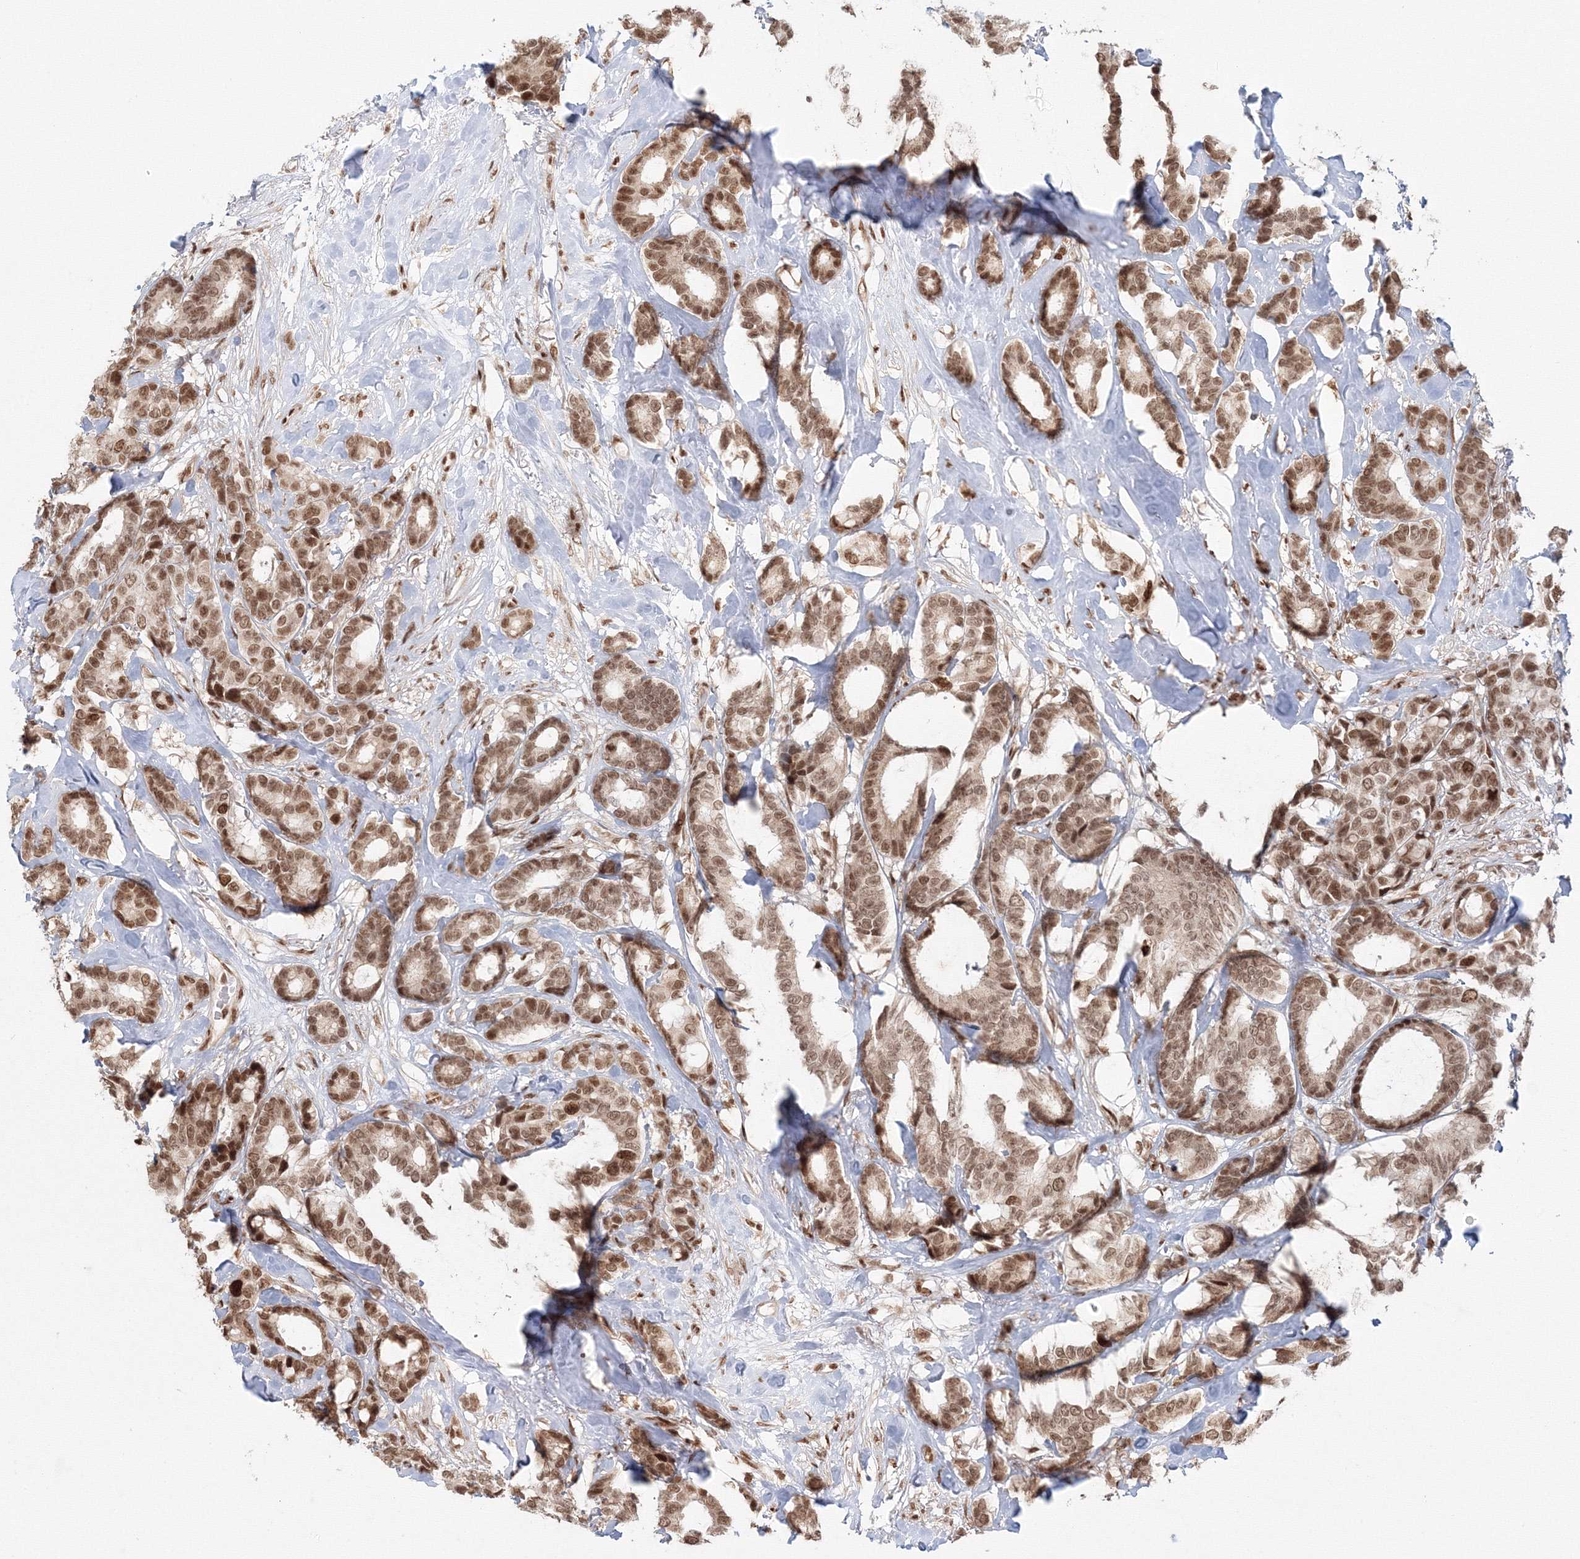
{"staining": {"intensity": "moderate", "quantity": ">75%", "location": "nuclear"}, "tissue": "breast cancer", "cell_type": "Tumor cells", "image_type": "cancer", "snomed": [{"axis": "morphology", "description": "Duct carcinoma"}, {"axis": "topography", "description": "Breast"}], "caption": "Protein analysis of breast cancer tissue reveals moderate nuclear staining in approximately >75% of tumor cells.", "gene": "KIF20A", "patient": {"sex": "female", "age": 87}}